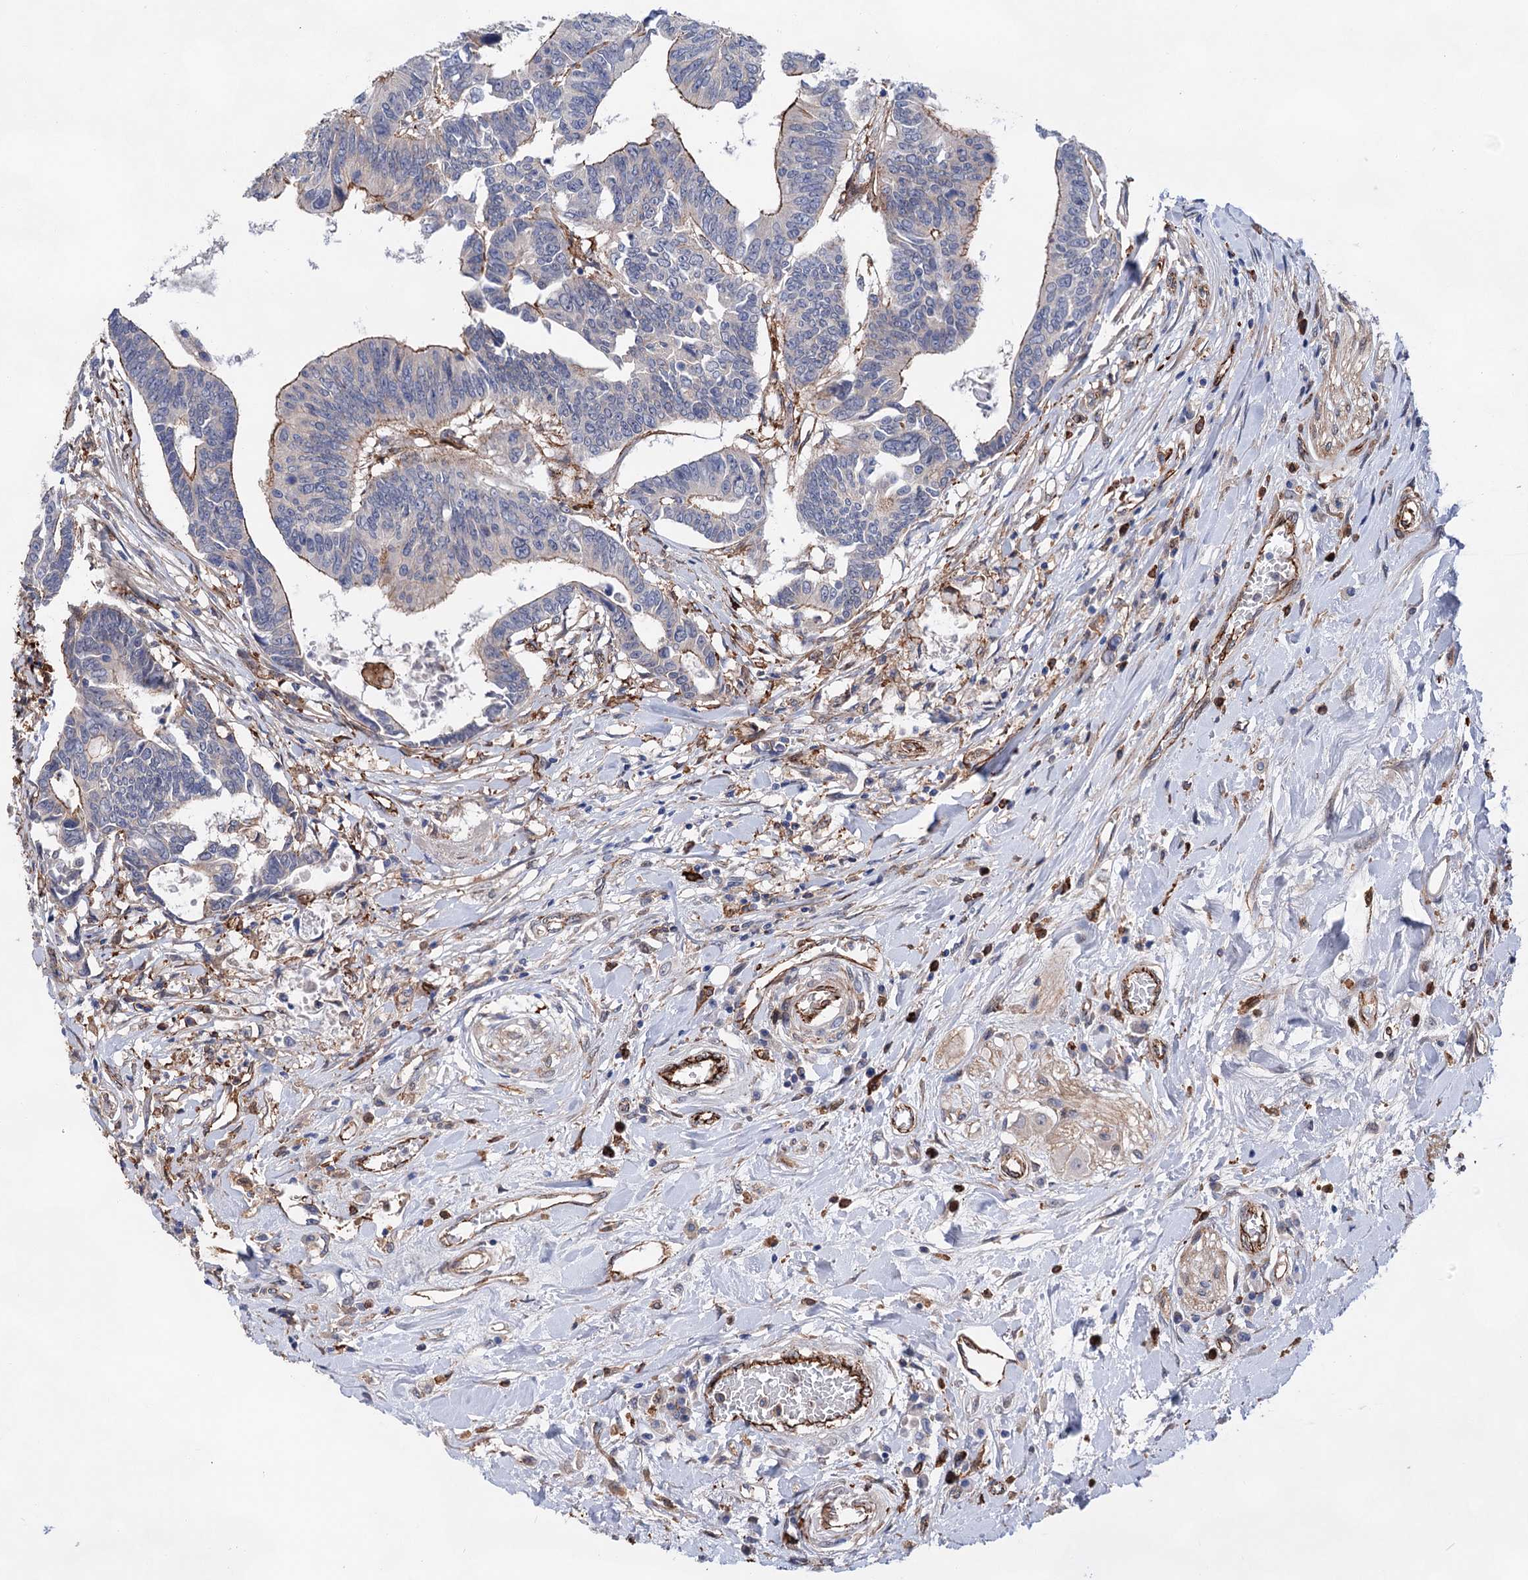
{"staining": {"intensity": "strong", "quantity": "25%-75%", "location": "cytoplasmic/membranous"}, "tissue": "colorectal cancer", "cell_type": "Tumor cells", "image_type": "cancer", "snomed": [{"axis": "morphology", "description": "Adenocarcinoma, NOS"}, {"axis": "topography", "description": "Rectum"}], "caption": "An image showing strong cytoplasmic/membranous staining in about 25%-75% of tumor cells in colorectal cancer, as visualized by brown immunohistochemical staining.", "gene": "TMTC3", "patient": {"sex": "female", "age": 65}}